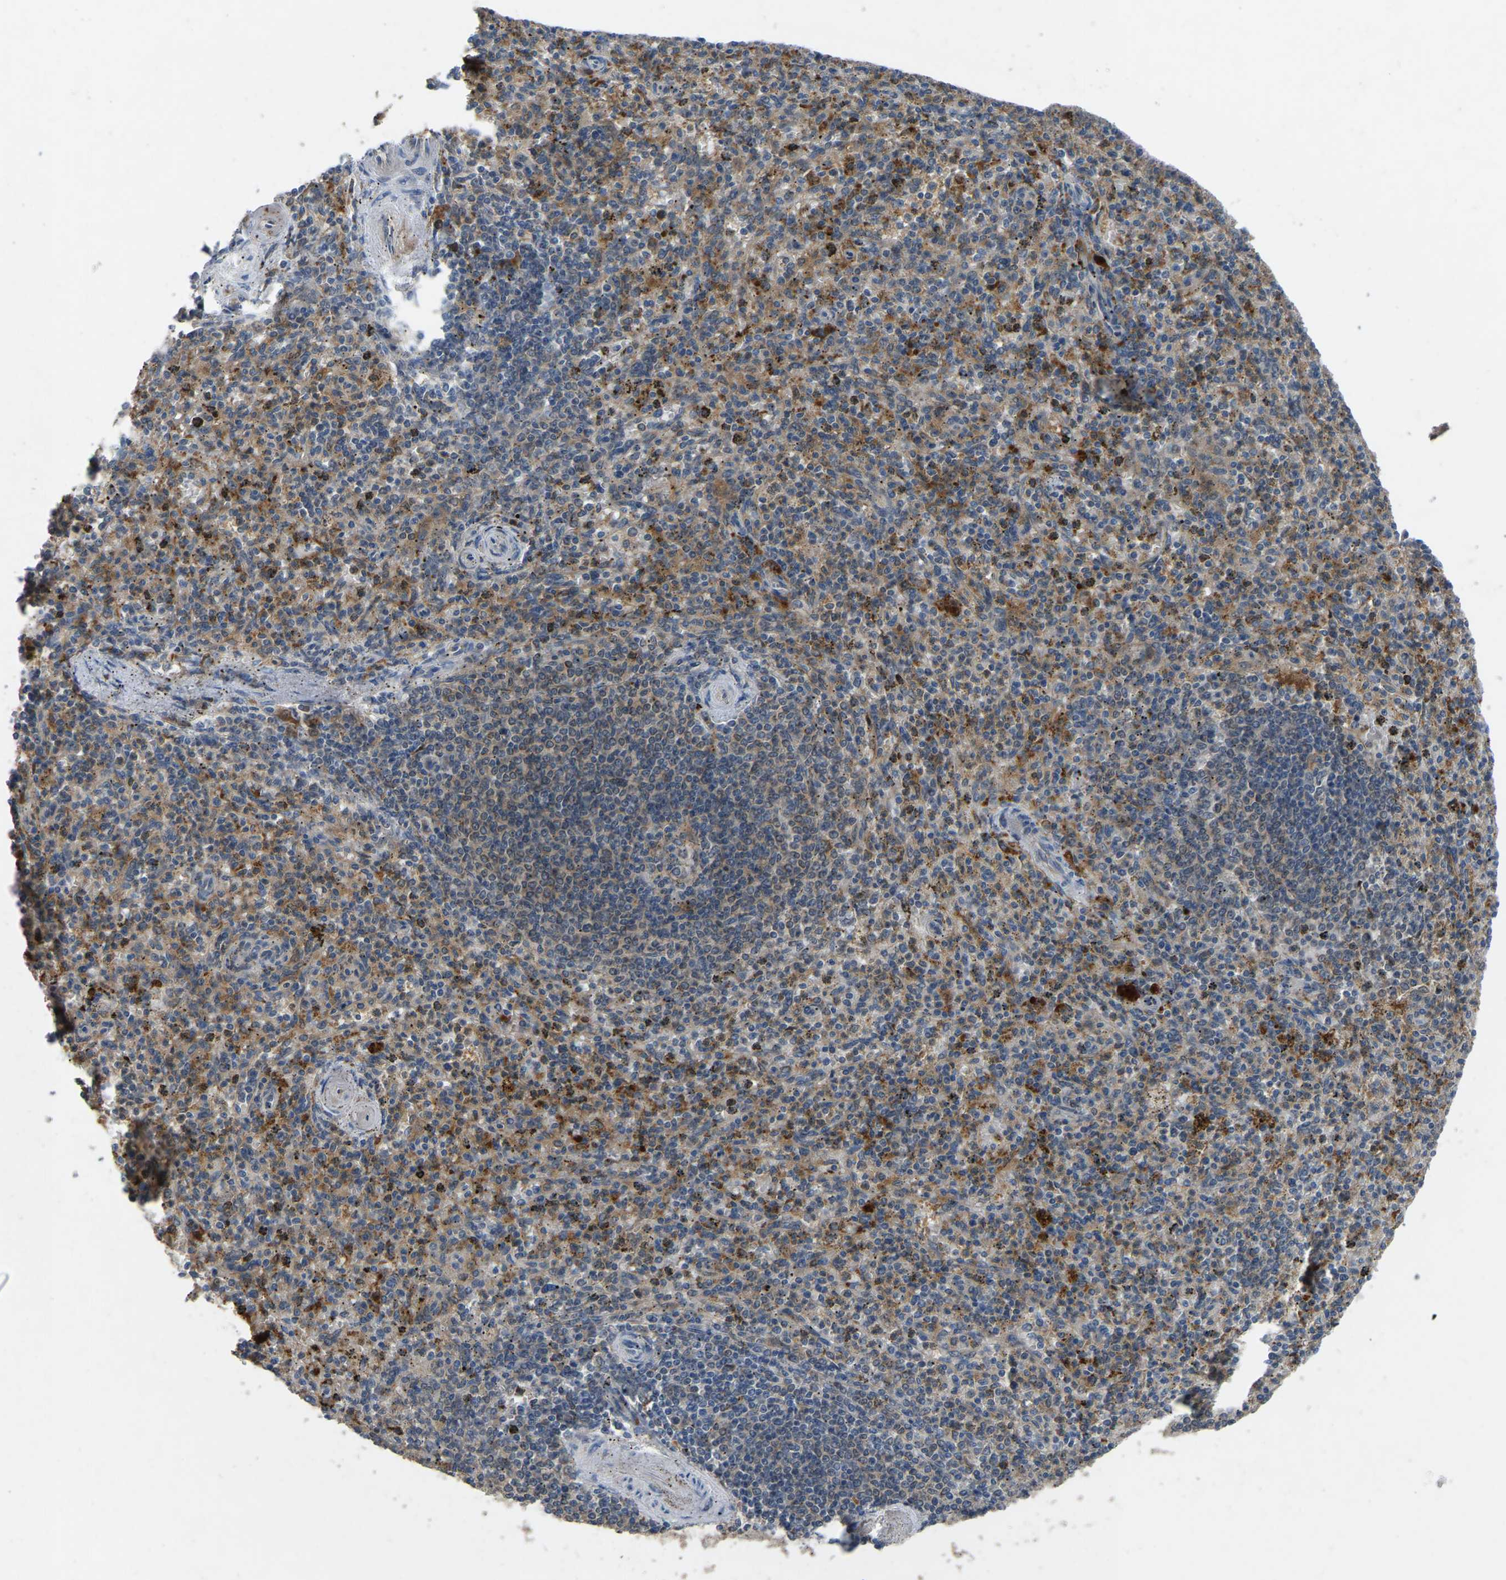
{"staining": {"intensity": "moderate", "quantity": "25%-75%", "location": "cytoplasmic/membranous"}, "tissue": "spleen", "cell_type": "Cells in red pulp", "image_type": "normal", "snomed": [{"axis": "morphology", "description": "Normal tissue, NOS"}, {"axis": "topography", "description": "Spleen"}], "caption": "Immunohistochemical staining of unremarkable spleen displays medium levels of moderate cytoplasmic/membranous expression in about 25%-75% of cells in red pulp. The staining was performed using DAB (3,3'-diaminobenzidine), with brown indicating positive protein expression. Nuclei are stained blue with hematoxylin.", "gene": "FHIT", "patient": {"sex": "male", "age": 72}}